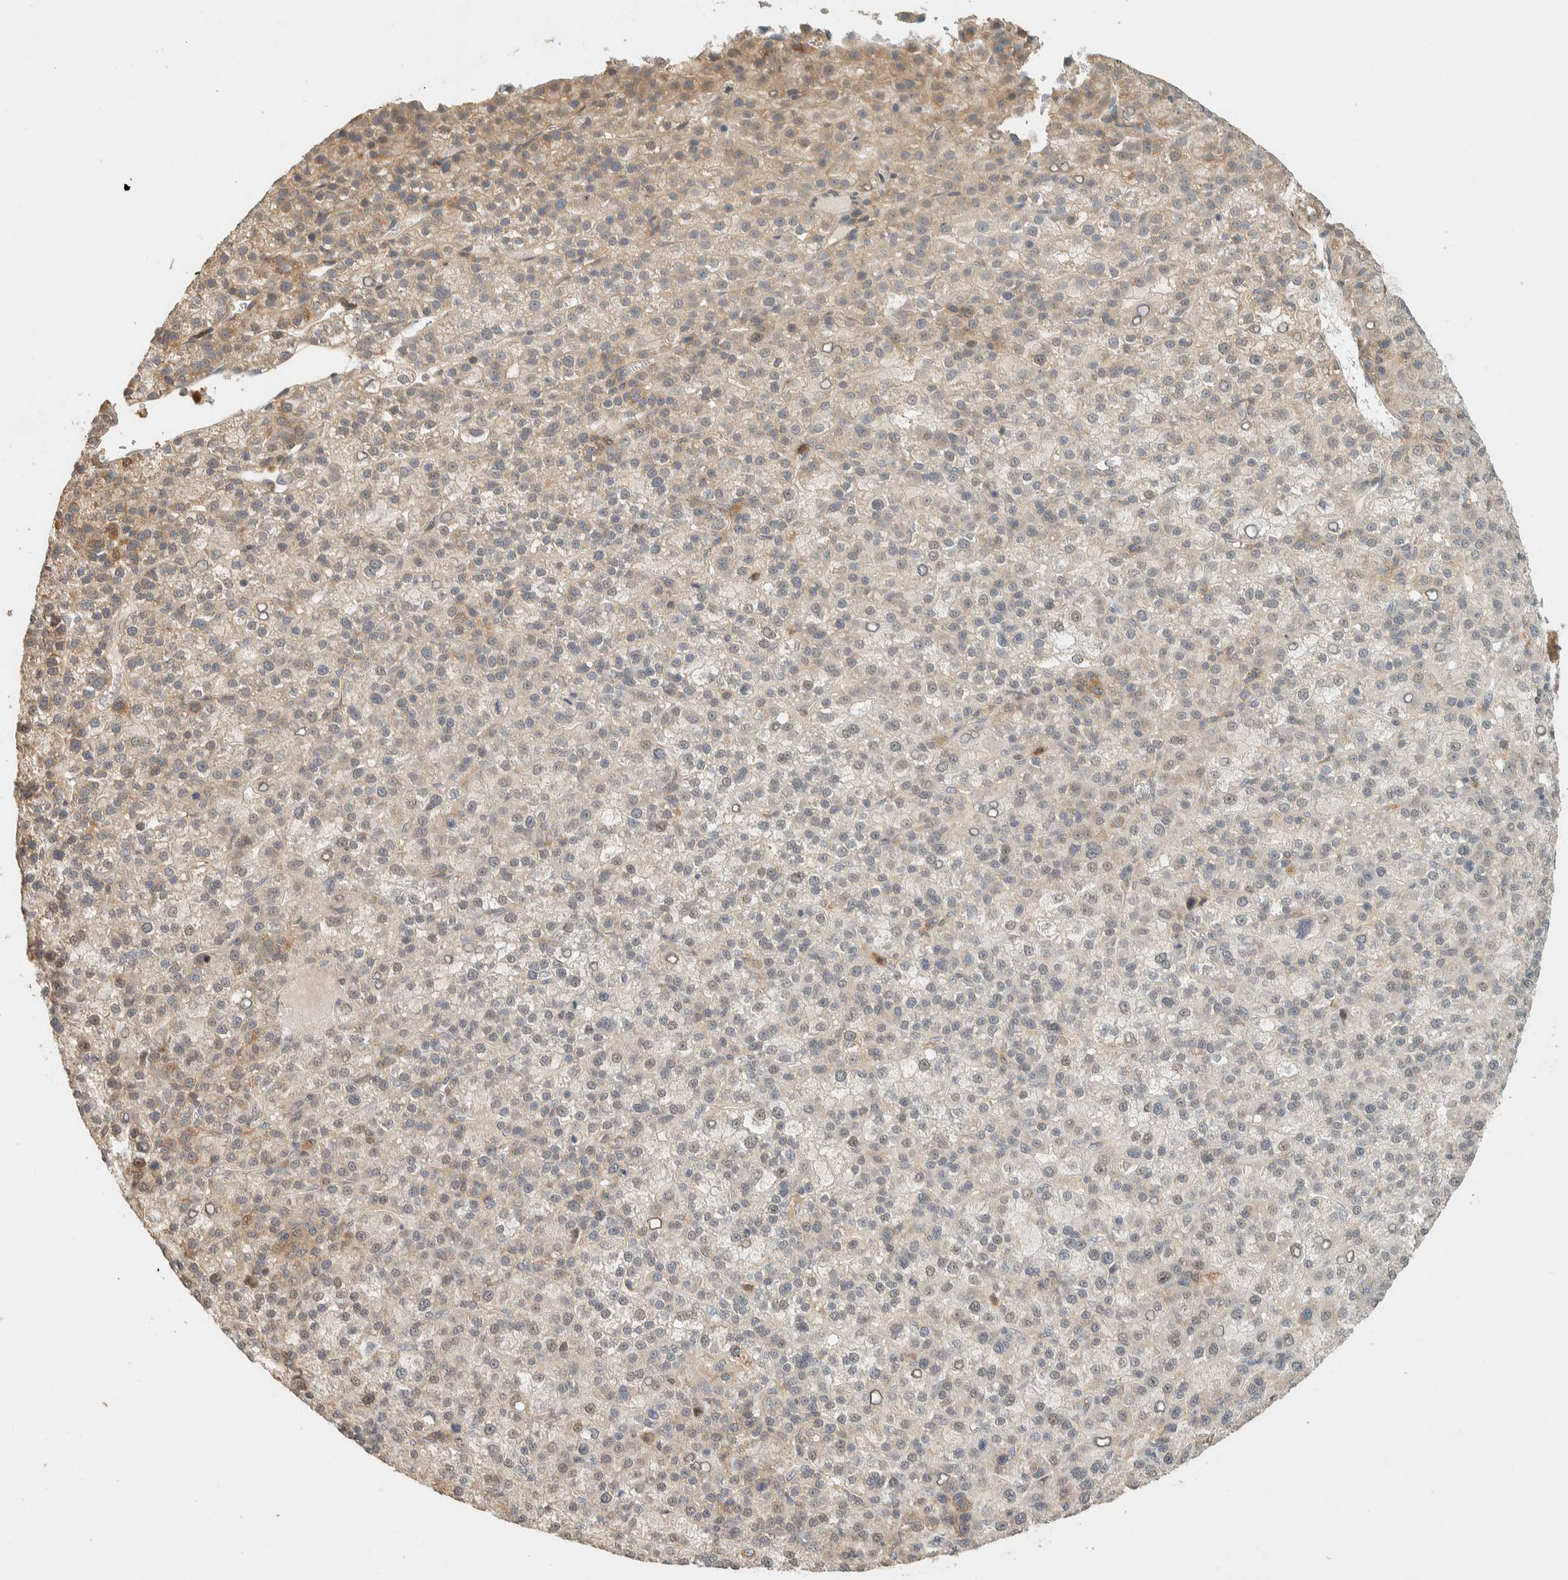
{"staining": {"intensity": "weak", "quantity": "<25%", "location": "cytoplasmic/membranous"}, "tissue": "liver cancer", "cell_type": "Tumor cells", "image_type": "cancer", "snomed": [{"axis": "morphology", "description": "Carcinoma, Hepatocellular, NOS"}, {"axis": "topography", "description": "Liver"}], "caption": "IHC of human hepatocellular carcinoma (liver) demonstrates no expression in tumor cells.", "gene": "ADSS2", "patient": {"sex": "female", "age": 58}}